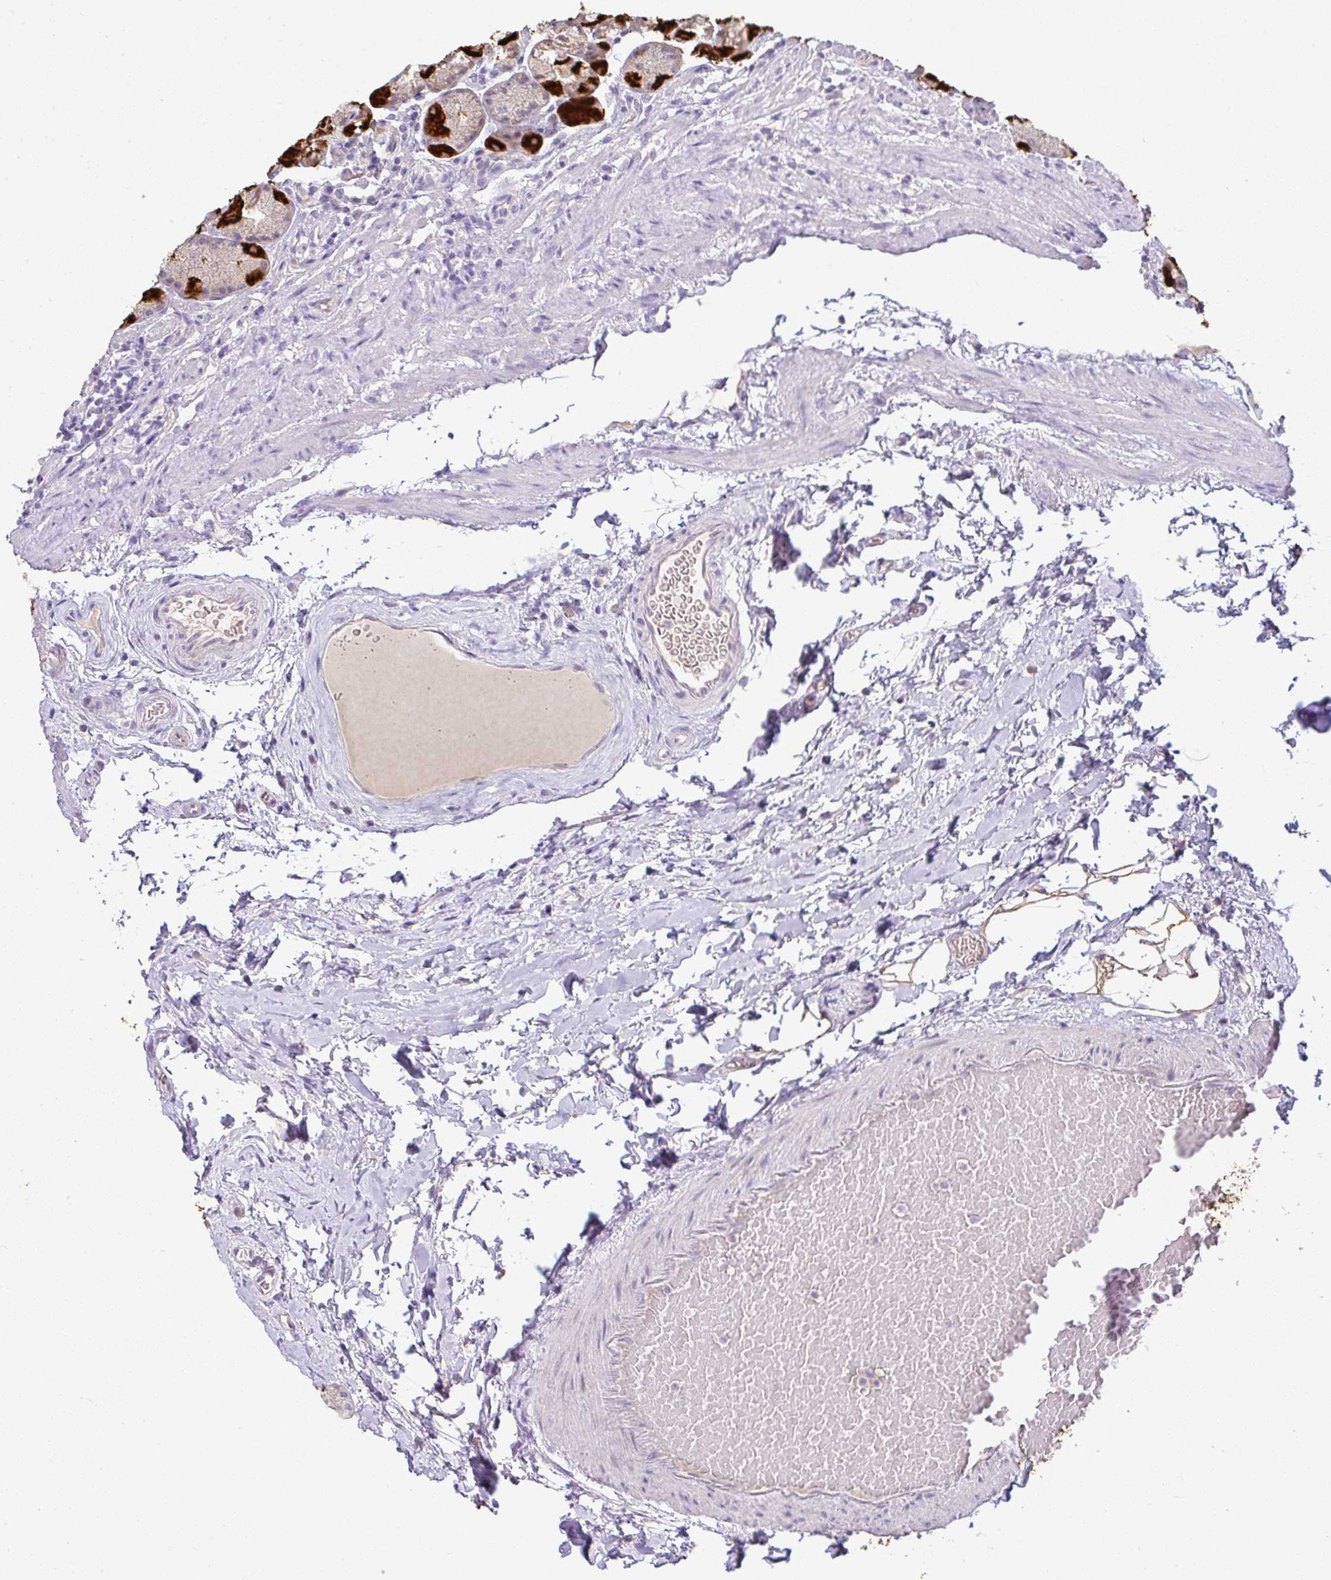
{"staining": {"intensity": "strong", "quantity": "<25%", "location": "cytoplasmic/membranous"}, "tissue": "stomach", "cell_type": "Glandular cells", "image_type": "normal", "snomed": [{"axis": "morphology", "description": "Normal tissue, NOS"}, {"axis": "topography", "description": "Stomach, lower"}], "caption": "Brown immunohistochemical staining in benign human stomach demonstrates strong cytoplasmic/membranous expression in about <25% of glandular cells. The staining was performed using DAB (3,3'-diaminobenzidine) to visualize the protein expression in brown, while the nuclei were stained in blue with hematoxylin (Magnification: 20x).", "gene": "CMPK1", "patient": {"sex": "male", "age": 67}}